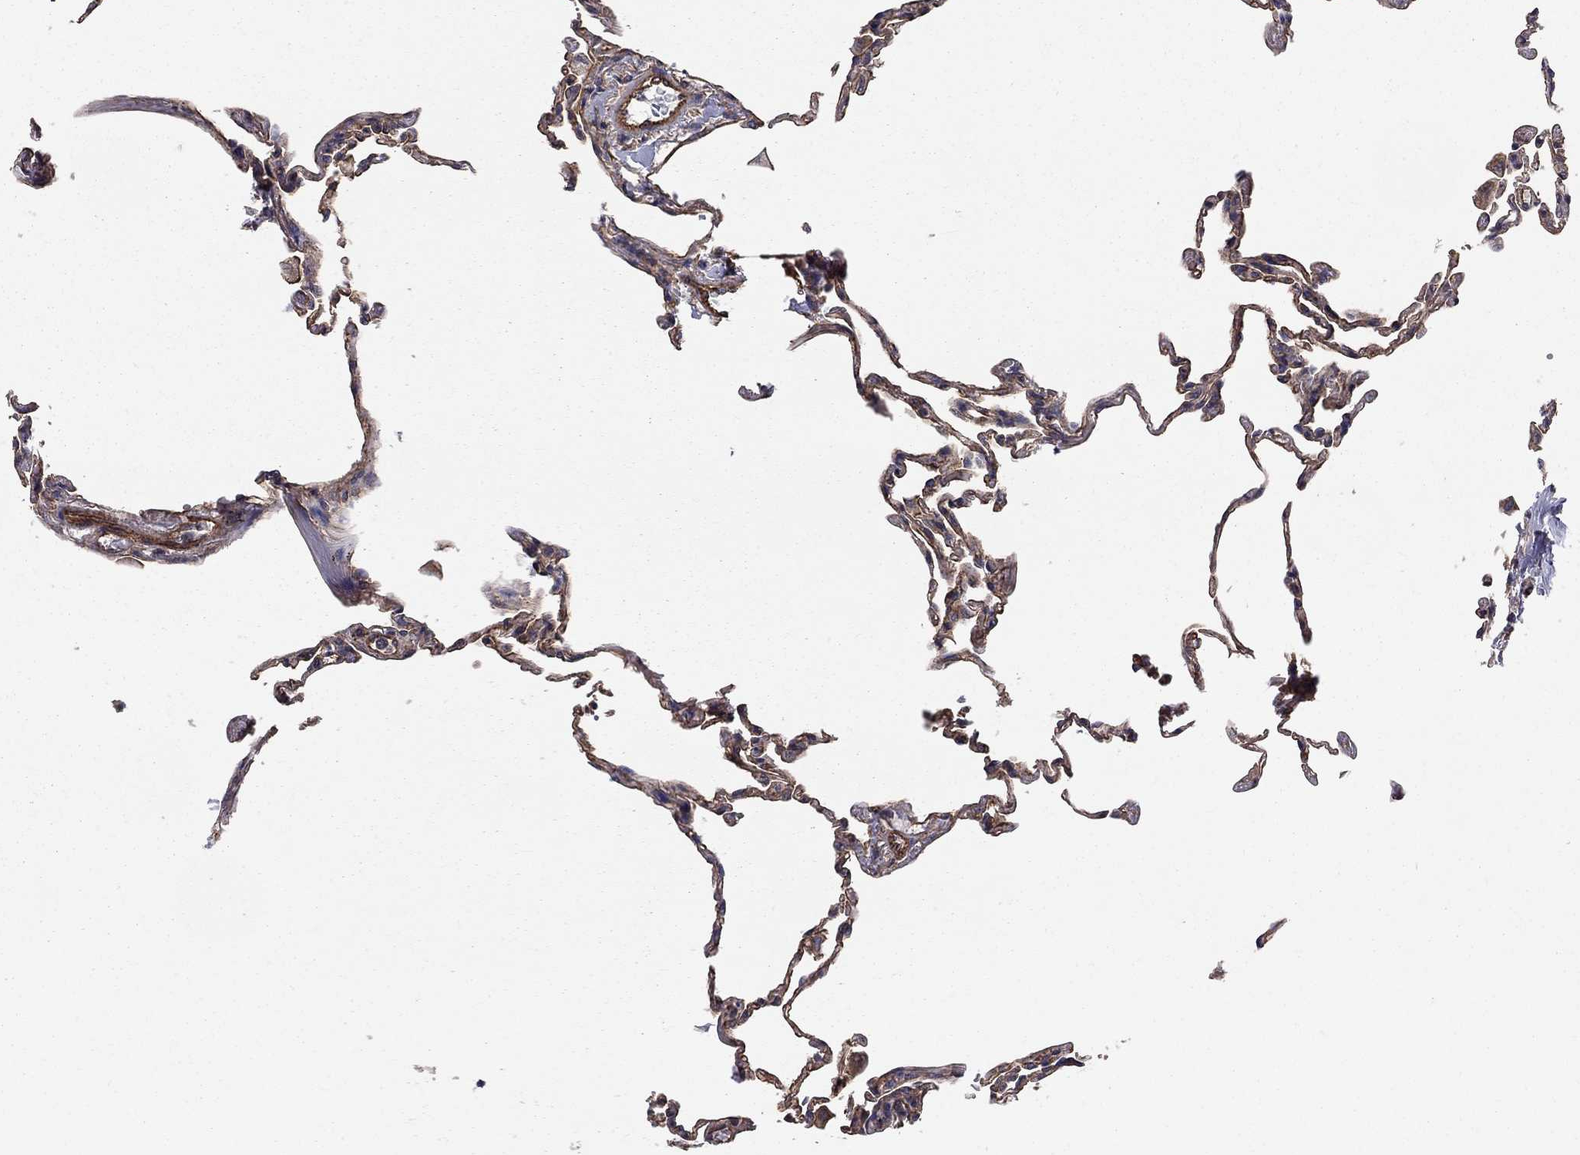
{"staining": {"intensity": "strong", "quantity": ">75%", "location": "cytoplasmic/membranous"}, "tissue": "lung", "cell_type": "Alveolar cells", "image_type": "normal", "snomed": [{"axis": "morphology", "description": "Normal tissue, NOS"}, {"axis": "topography", "description": "Lung"}], "caption": "Human lung stained for a protein (brown) shows strong cytoplasmic/membranous positive expression in approximately >75% of alveolar cells.", "gene": "RASEF", "patient": {"sex": "female", "age": 57}}